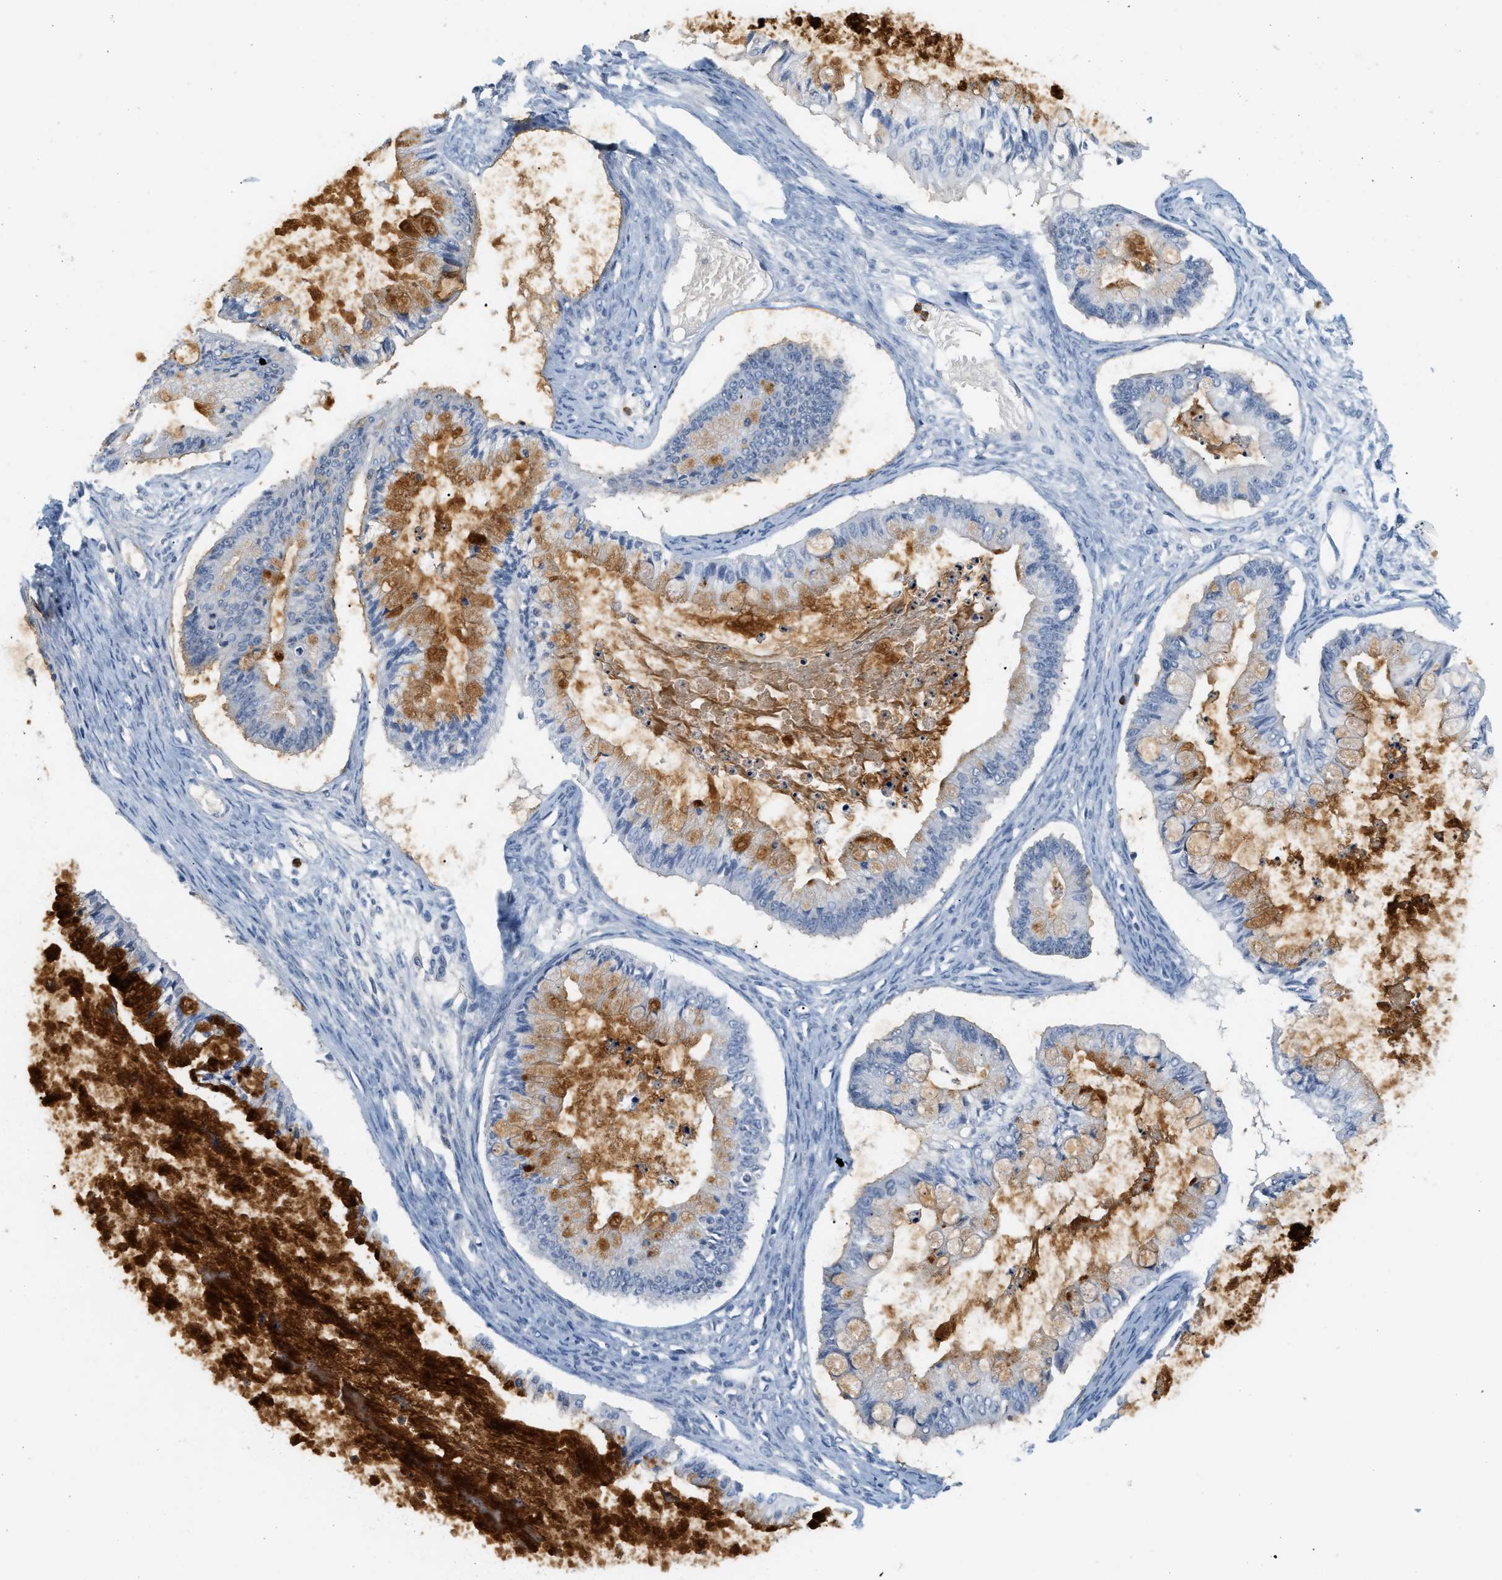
{"staining": {"intensity": "strong", "quantity": "<25%", "location": "cytoplasmic/membranous"}, "tissue": "ovarian cancer", "cell_type": "Tumor cells", "image_type": "cancer", "snomed": [{"axis": "morphology", "description": "Cystadenocarcinoma, mucinous, NOS"}, {"axis": "topography", "description": "Ovary"}], "caption": "A micrograph of mucinous cystadenocarcinoma (ovarian) stained for a protein exhibits strong cytoplasmic/membranous brown staining in tumor cells.", "gene": "LCN2", "patient": {"sex": "female", "age": 57}}